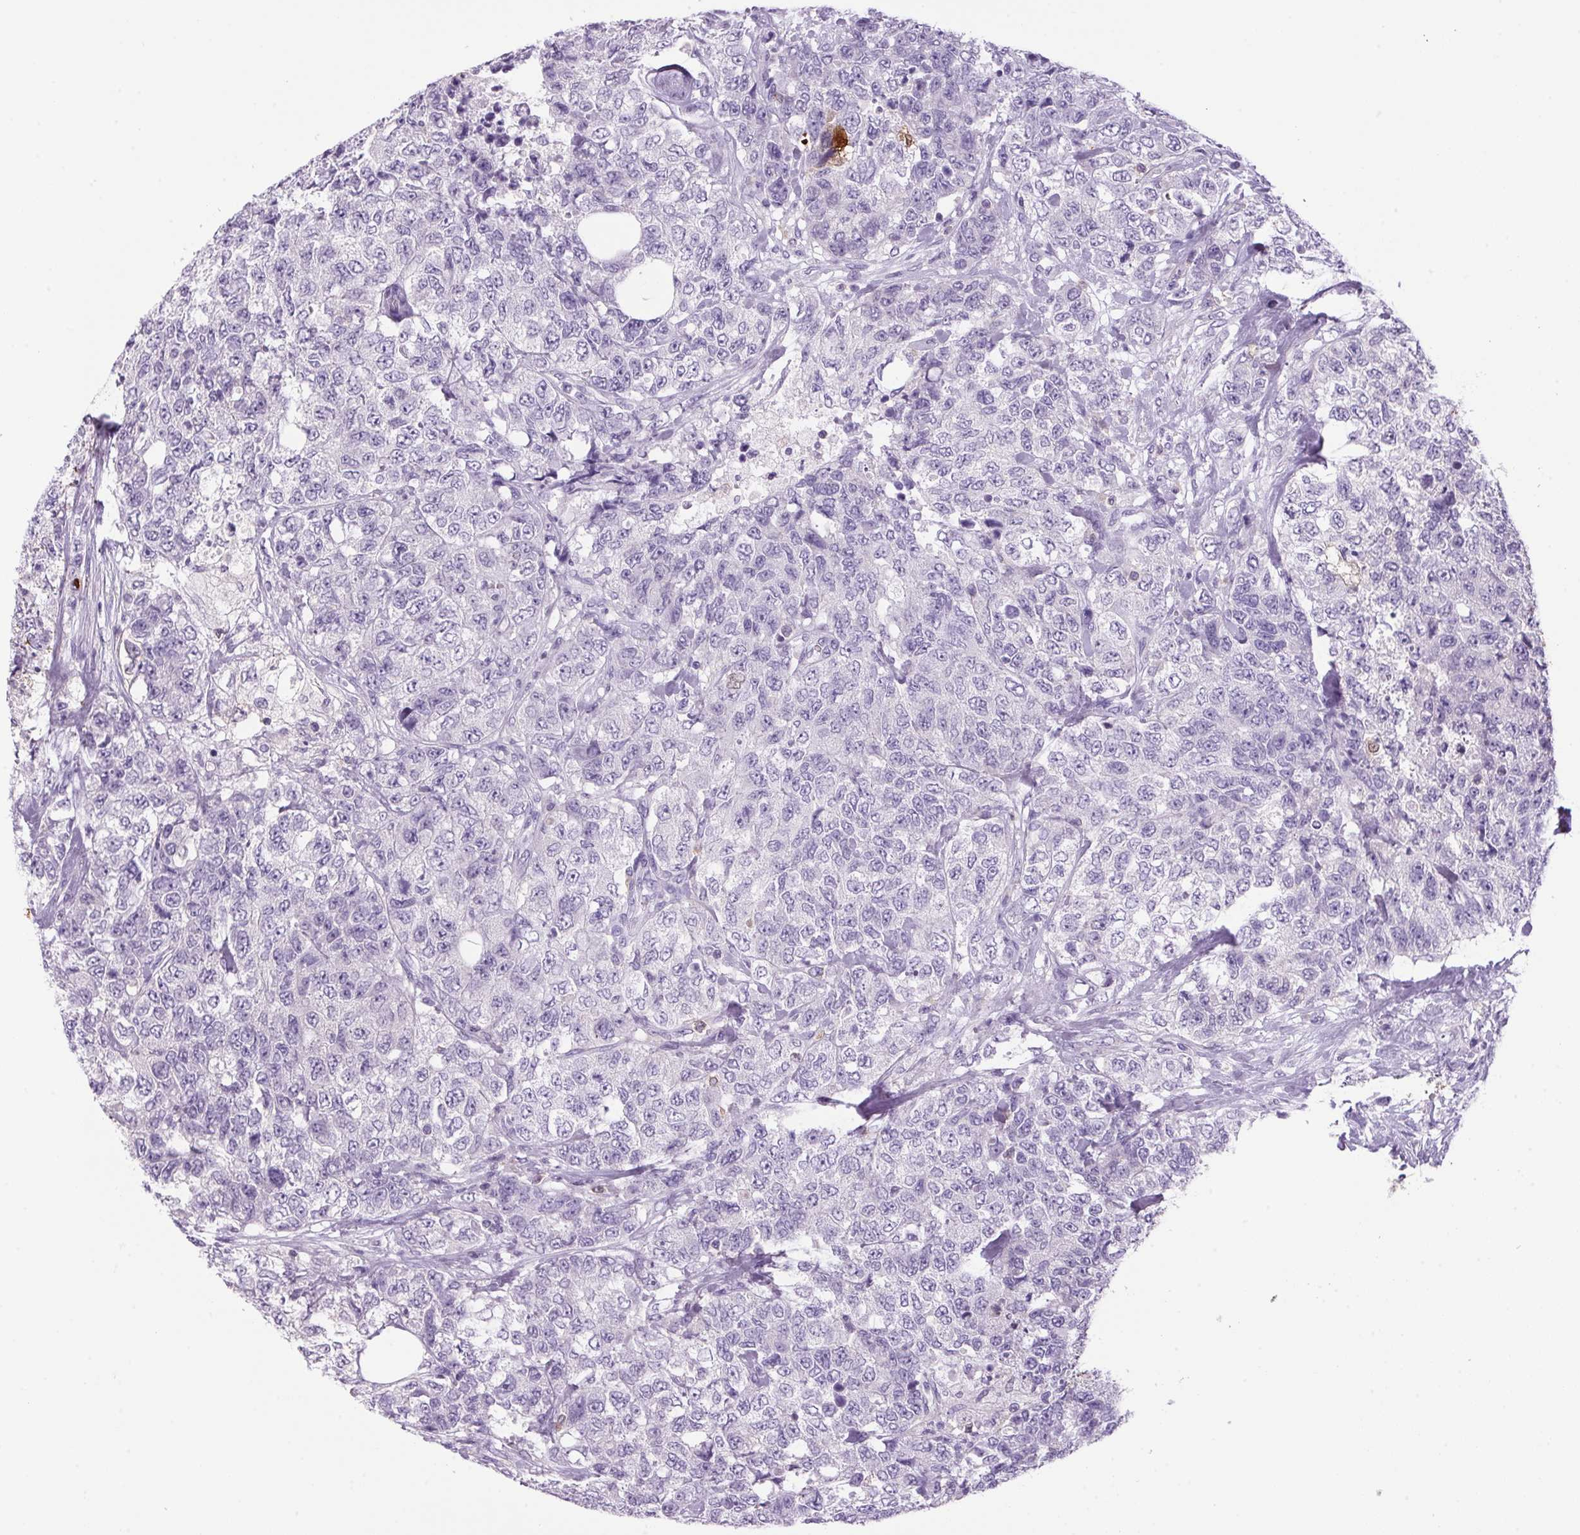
{"staining": {"intensity": "negative", "quantity": "none", "location": "none"}, "tissue": "urothelial cancer", "cell_type": "Tumor cells", "image_type": "cancer", "snomed": [{"axis": "morphology", "description": "Urothelial carcinoma, High grade"}, {"axis": "topography", "description": "Urinary bladder"}], "caption": "Urothelial cancer was stained to show a protein in brown. There is no significant staining in tumor cells.", "gene": "S100A2", "patient": {"sex": "female", "age": 78}}